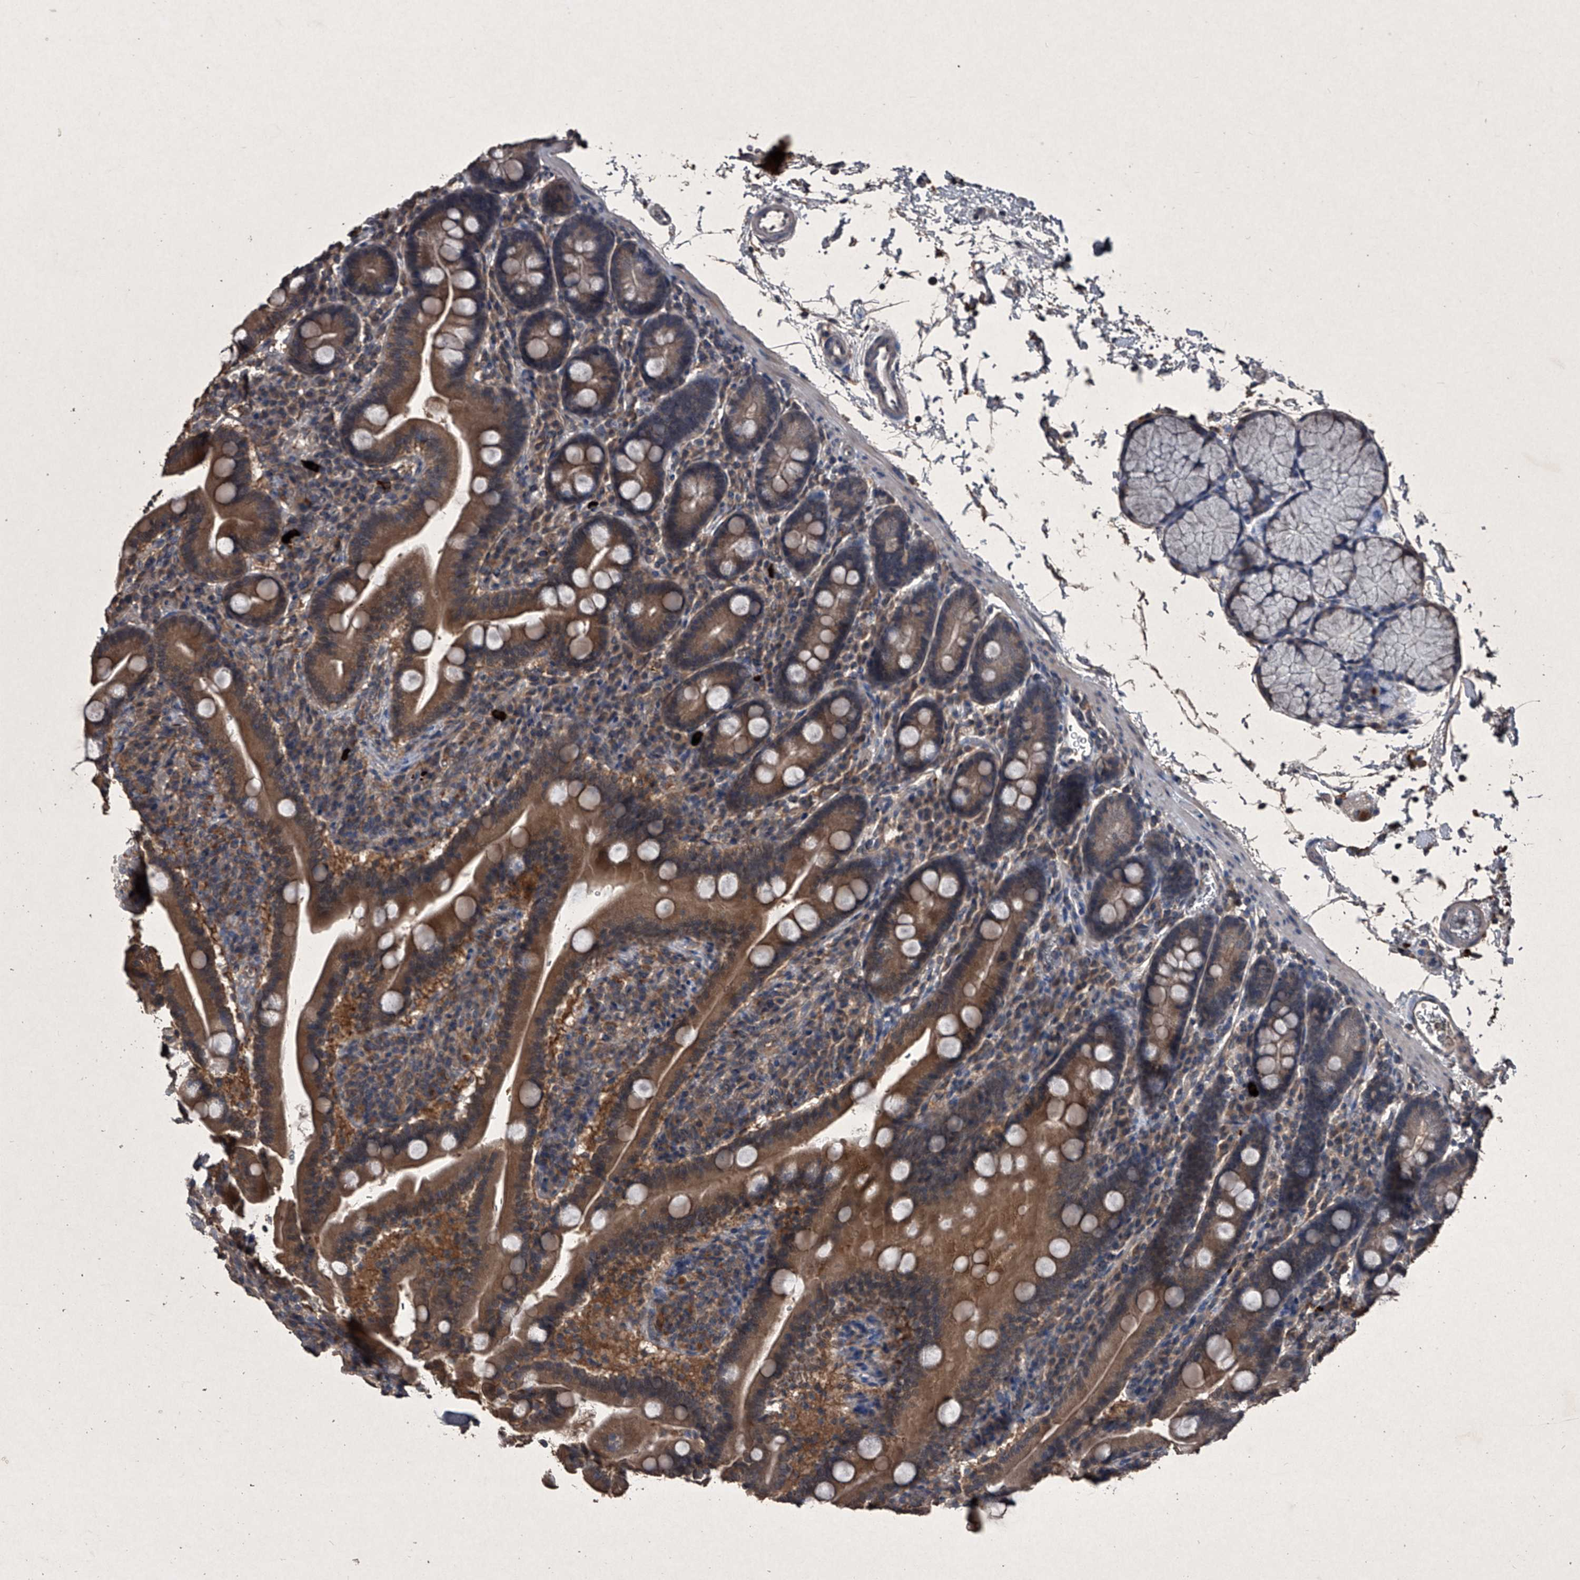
{"staining": {"intensity": "moderate", "quantity": ">75%", "location": "cytoplasmic/membranous"}, "tissue": "duodenum", "cell_type": "Glandular cells", "image_type": "normal", "snomed": [{"axis": "morphology", "description": "Normal tissue, NOS"}, {"axis": "topography", "description": "Duodenum"}], "caption": "Duodenum stained for a protein (brown) demonstrates moderate cytoplasmic/membranous positive staining in approximately >75% of glandular cells.", "gene": "MAPKAP1", "patient": {"sex": "male", "age": 35}}